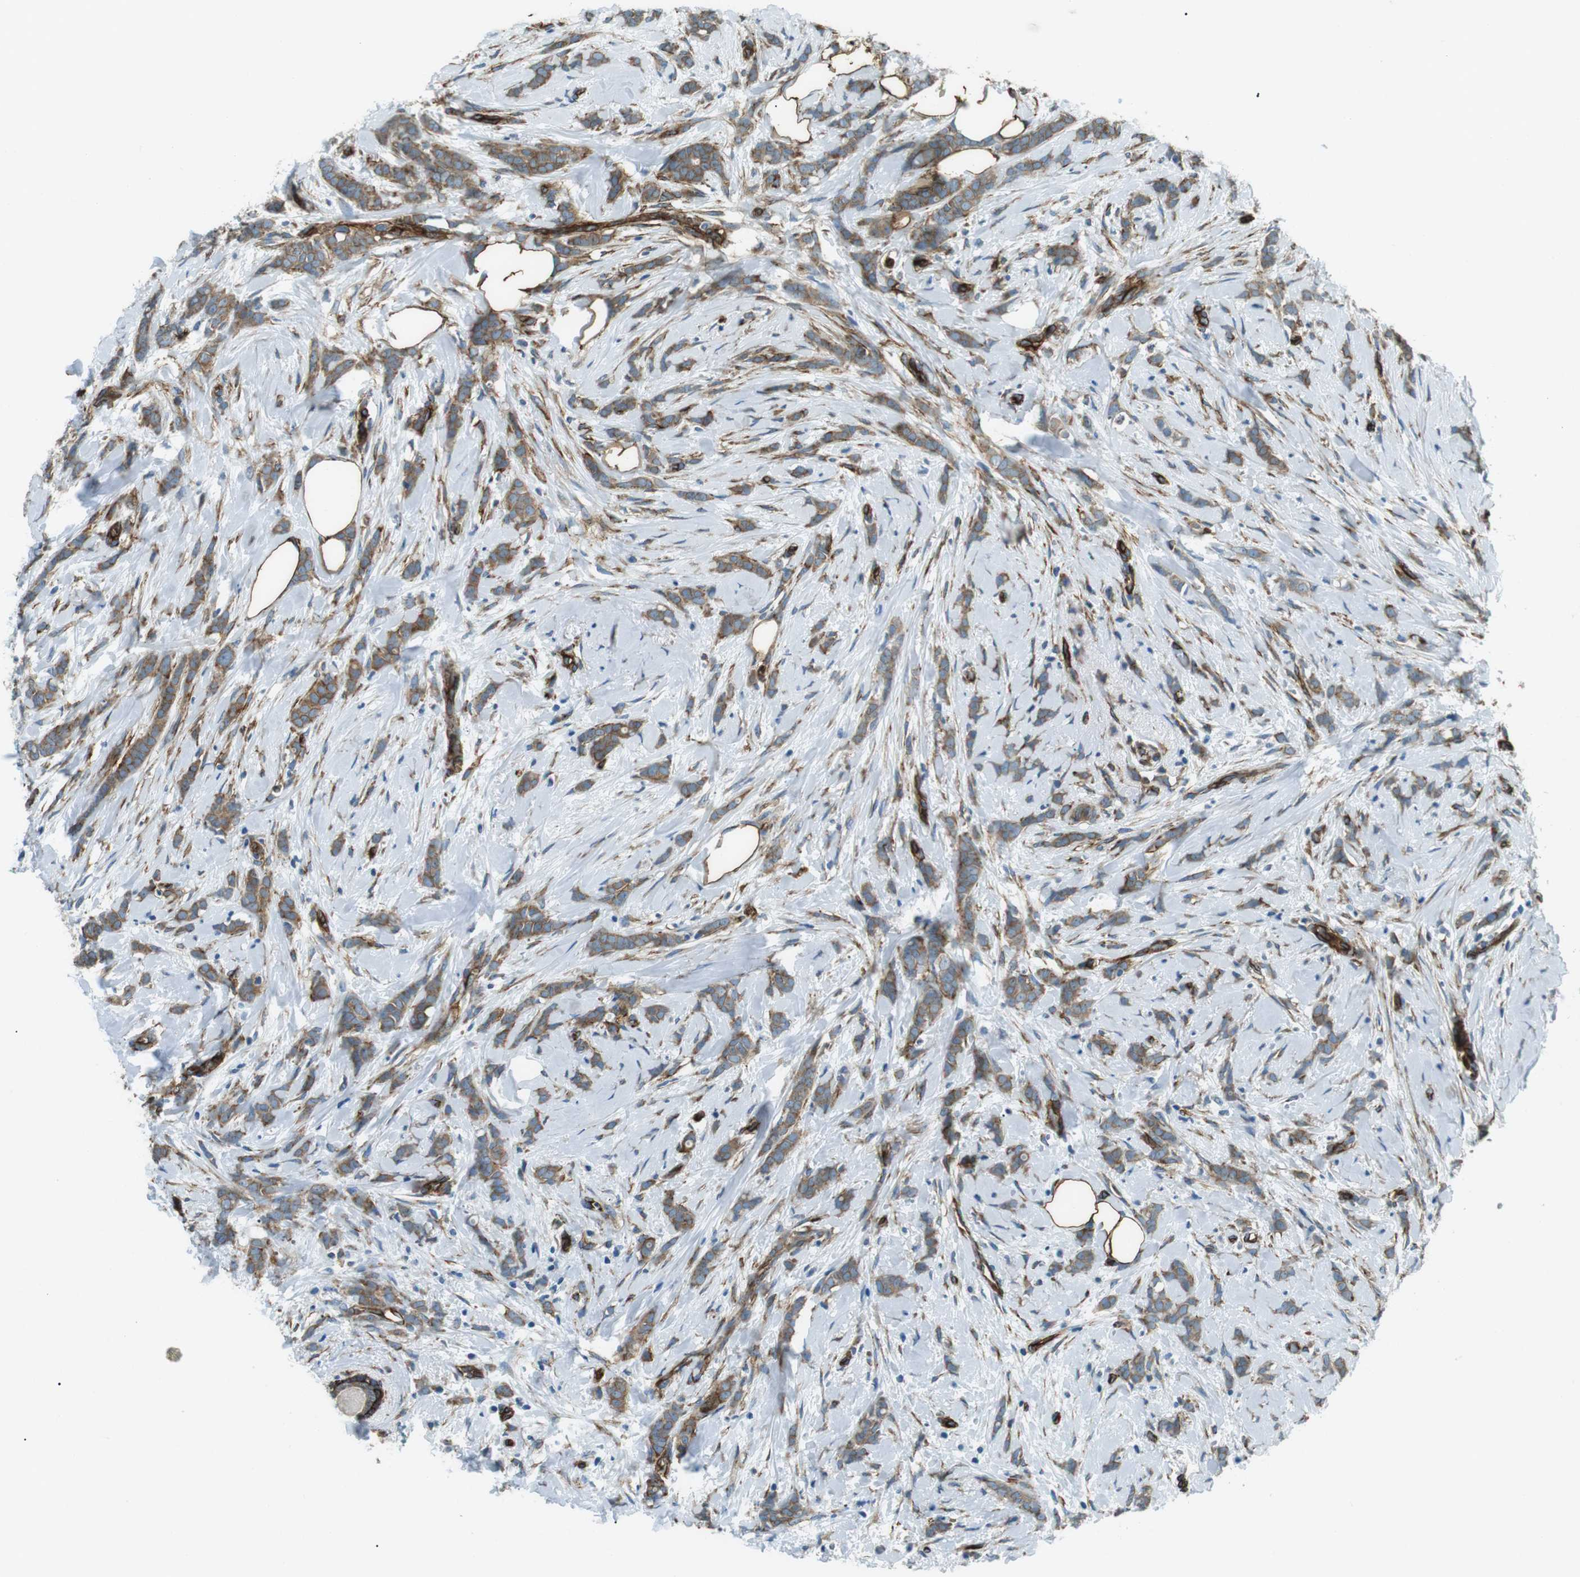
{"staining": {"intensity": "moderate", "quantity": ">75%", "location": "cytoplasmic/membranous"}, "tissue": "breast cancer", "cell_type": "Tumor cells", "image_type": "cancer", "snomed": [{"axis": "morphology", "description": "Lobular carcinoma, in situ"}, {"axis": "morphology", "description": "Lobular carcinoma"}, {"axis": "topography", "description": "Breast"}], "caption": "Protein expression analysis of breast cancer reveals moderate cytoplasmic/membranous positivity in about >75% of tumor cells.", "gene": "ODR4", "patient": {"sex": "female", "age": 41}}